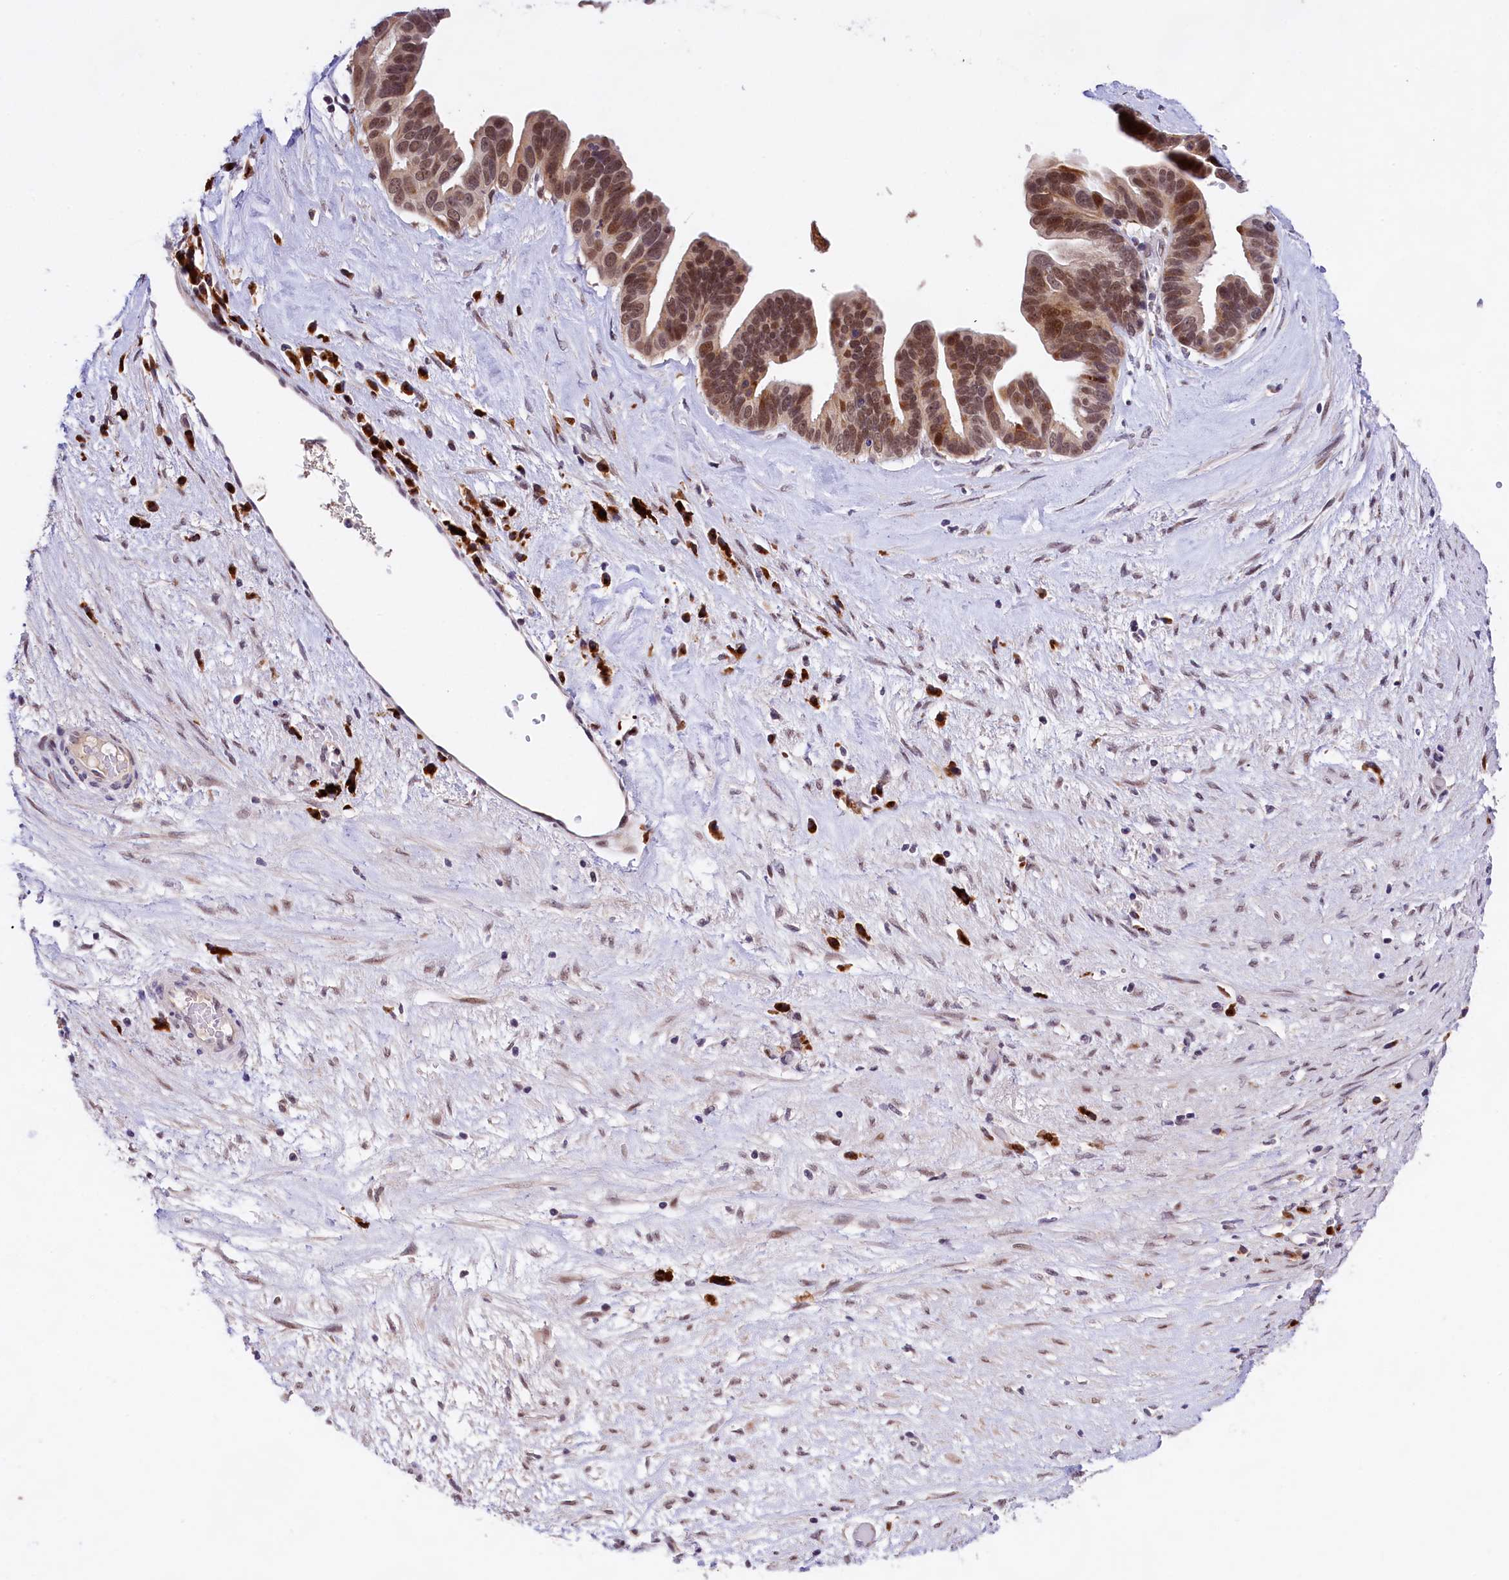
{"staining": {"intensity": "moderate", "quantity": ">75%", "location": "nuclear"}, "tissue": "ovarian cancer", "cell_type": "Tumor cells", "image_type": "cancer", "snomed": [{"axis": "morphology", "description": "Cystadenocarcinoma, serous, NOS"}, {"axis": "topography", "description": "Ovary"}], "caption": "High-magnification brightfield microscopy of ovarian cancer stained with DAB (brown) and counterstained with hematoxylin (blue). tumor cells exhibit moderate nuclear expression is appreciated in about>75% of cells. (Stains: DAB (3,3'-diaminobenzidine) in brown, nuclei in blue, Microscopy: brightfield microscopy at high magnification).", "gene": "FBXO45", "patient": {"sex": "female", "age": 56}}